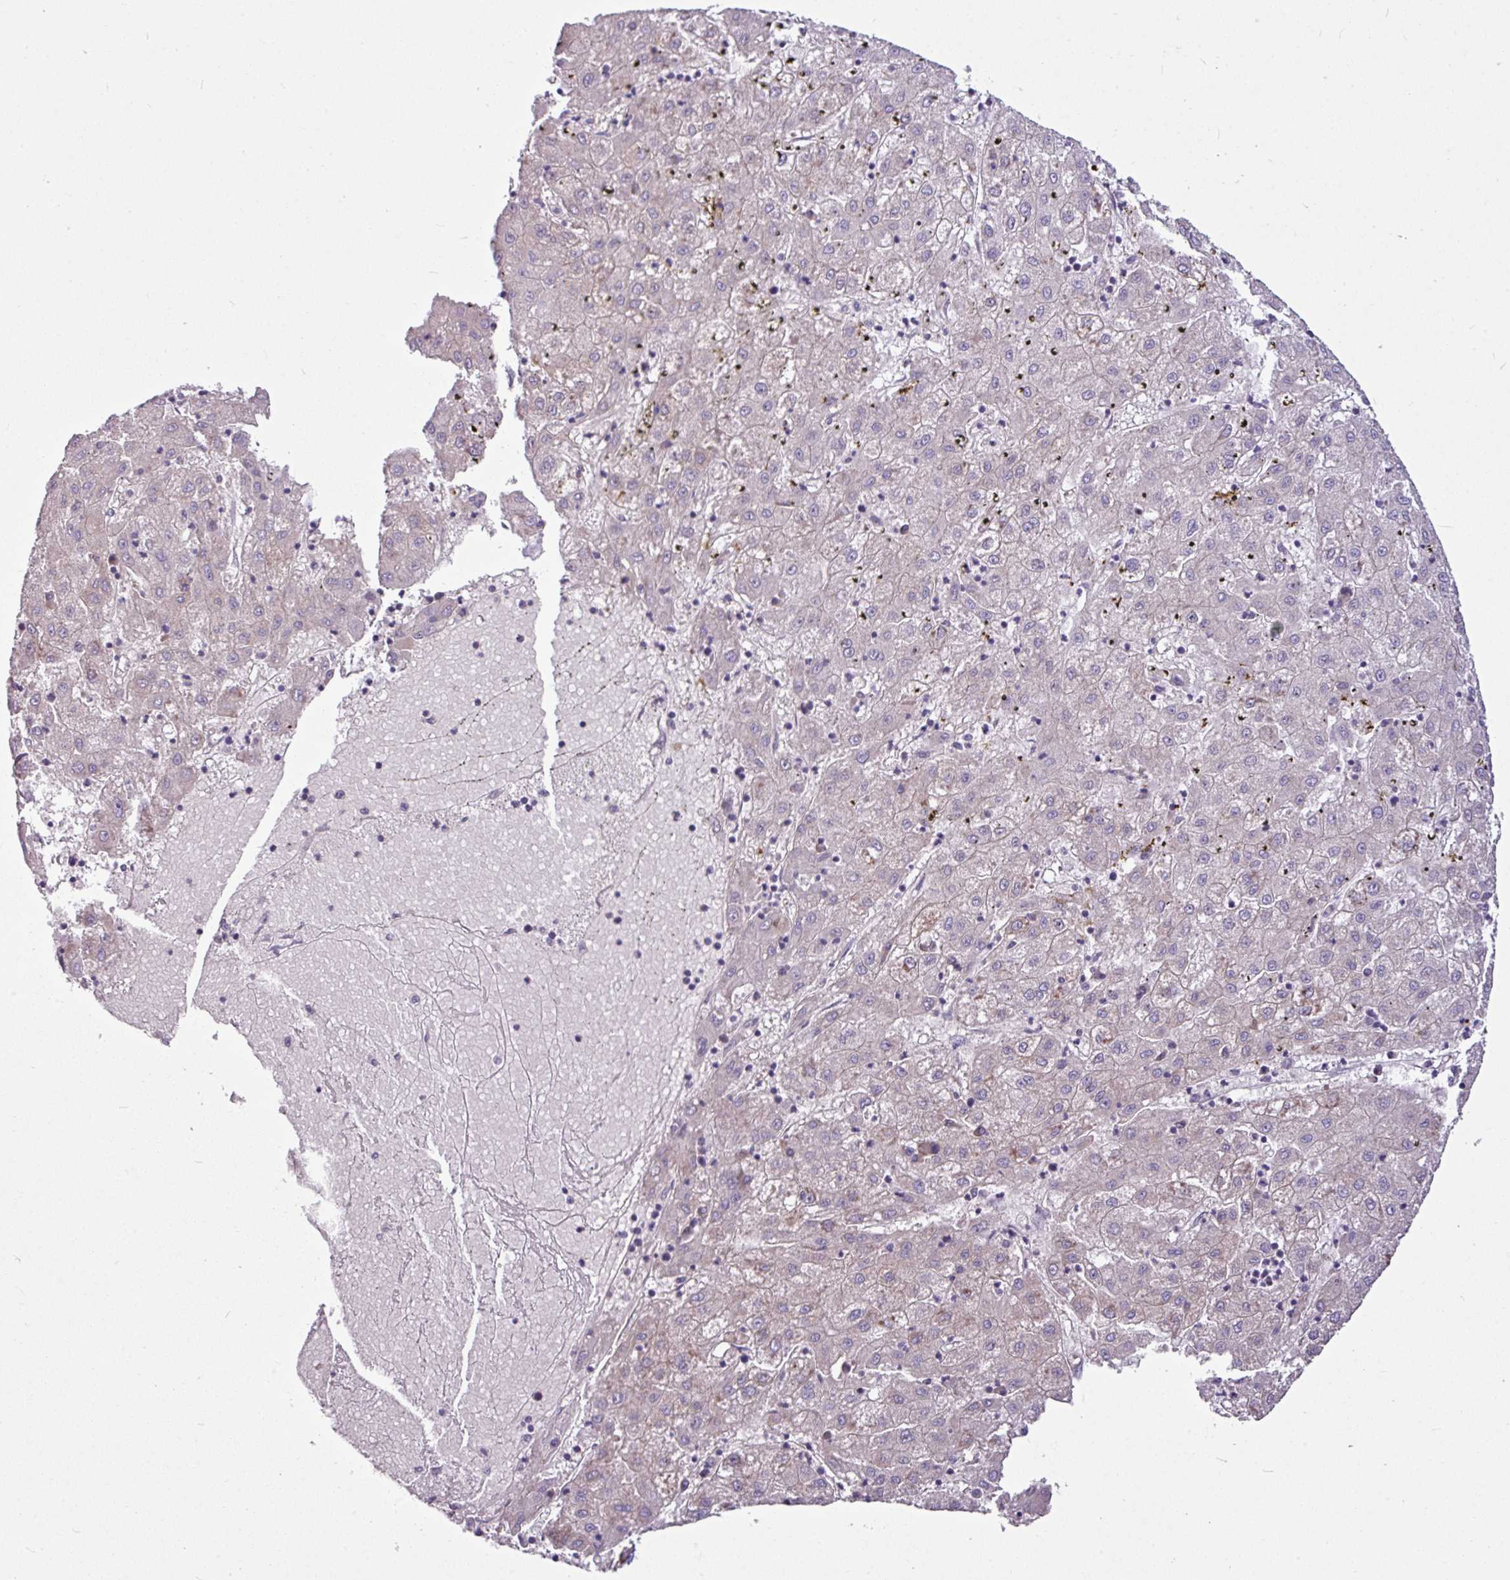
{"staining": {"intensity": "negative", "quantity": "none", "location": "none"}, "tissue": "liver cancer", "cell_type": "Tumor cells", "image_type": "cancer", "snomed": [{"axis": "morphology", "description": "Carcinoma, Hepatocellular, NOS"}, {"axis": "topography", "description": "Liver"}], "caption": "Immunohistochemical staining of human liver cancer (hepatocellular carcinoma) reveals no significant expression in tumor cells.", "gene": "MROH2A", "patient": {"sex": "male", "age": 72}}